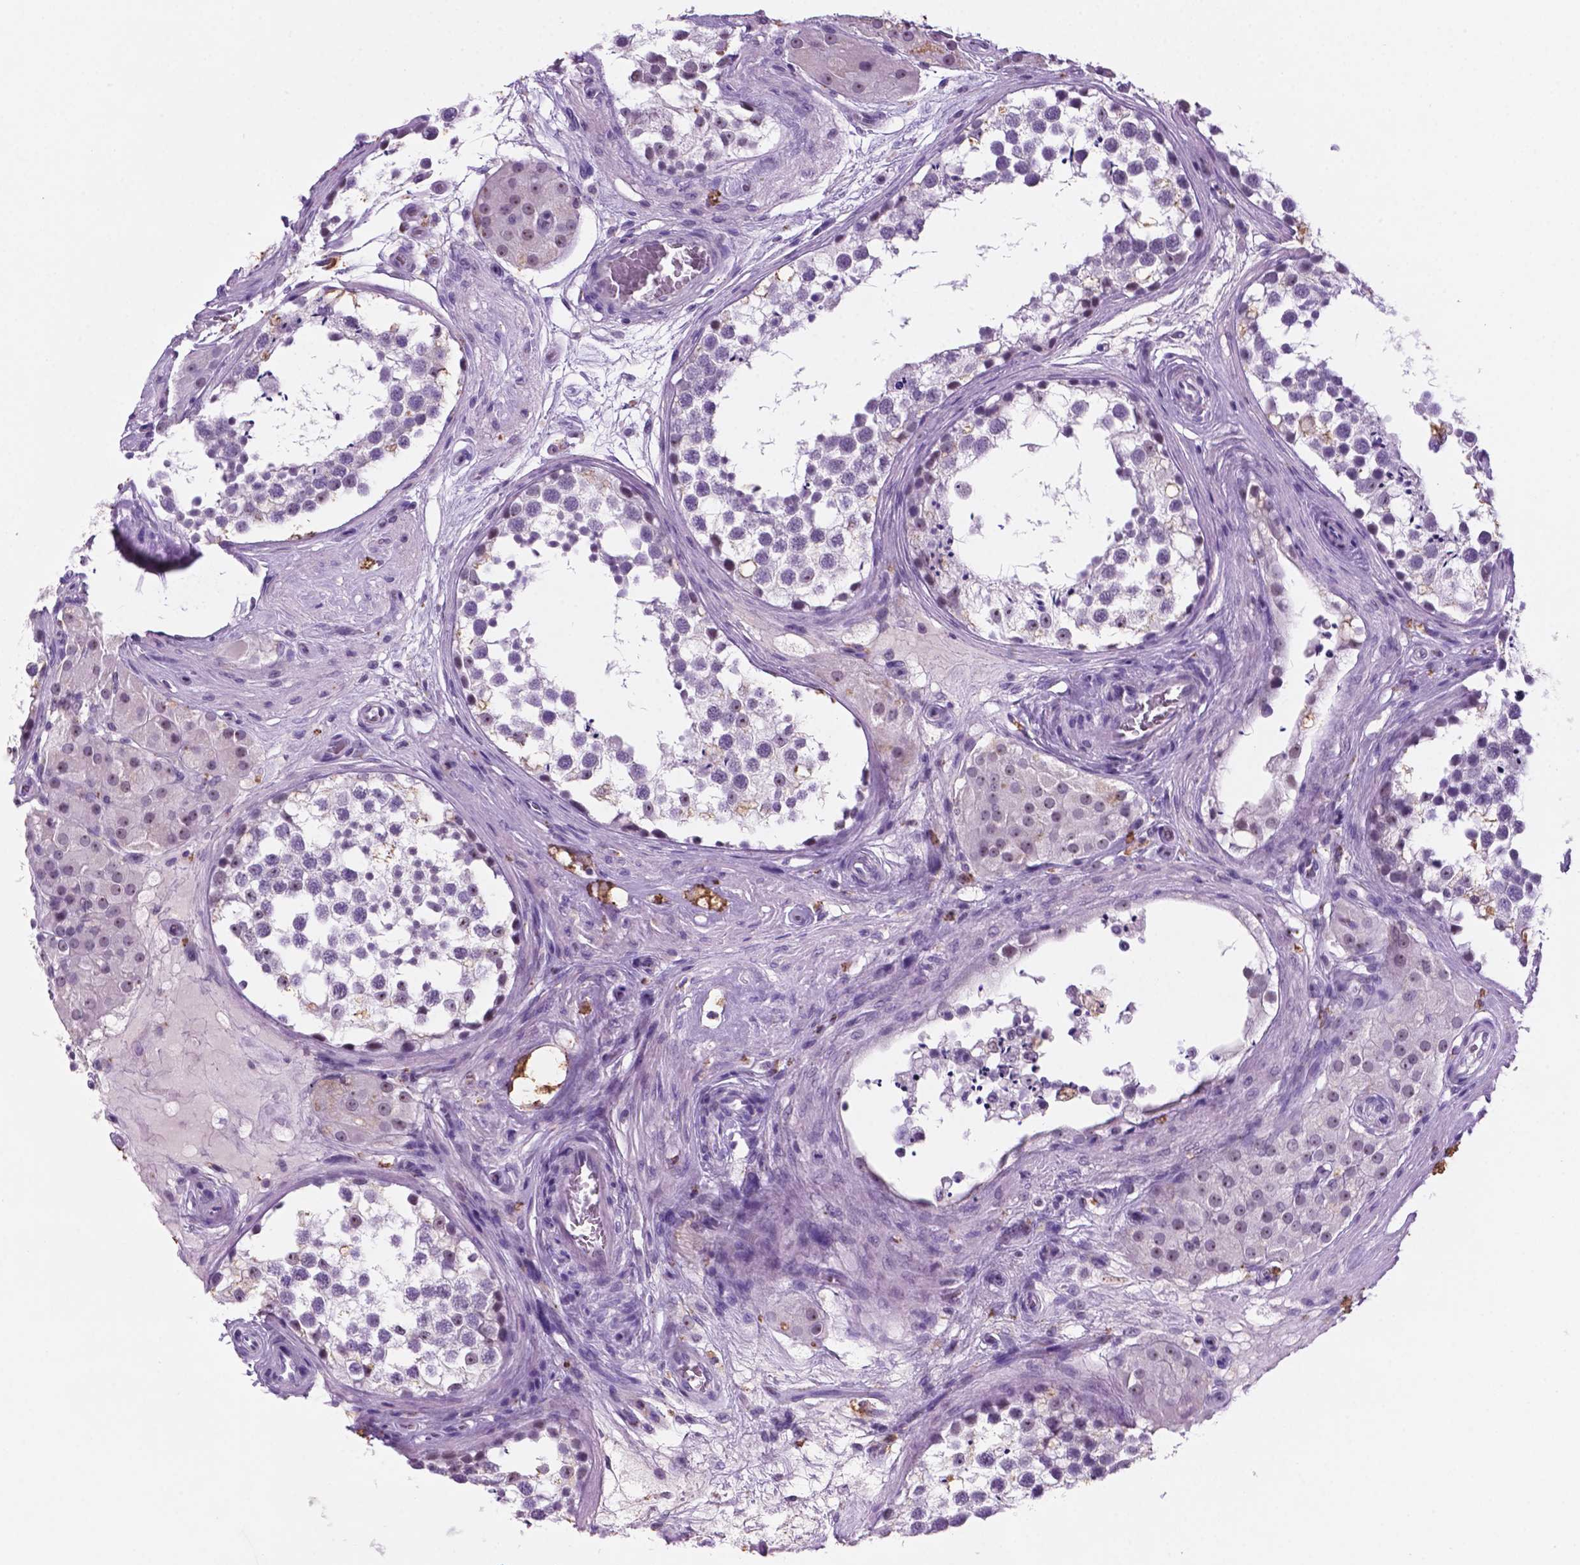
{"staining": {"intensity": "moderate", "quantity": "<25%", "location": "nuclear"}, "tissue": "testis", "cell_type": "Cells in seminiferous ducts", "image_type": "normal", "snomed": [{"axis": "morphology", "description": "Normal tissue, NOS"}, {"axis": "morphology", "description": "Seminoma, NOS"}, {"axis": "topography", "description": "Testis"}], "caption": "Testis stained with IHC shows moderate nuclear expression in approximately <25% of cells in seminiferous ducts.", "gene": "C18orf21", "patient": {"sex": "male", "age": 65}}